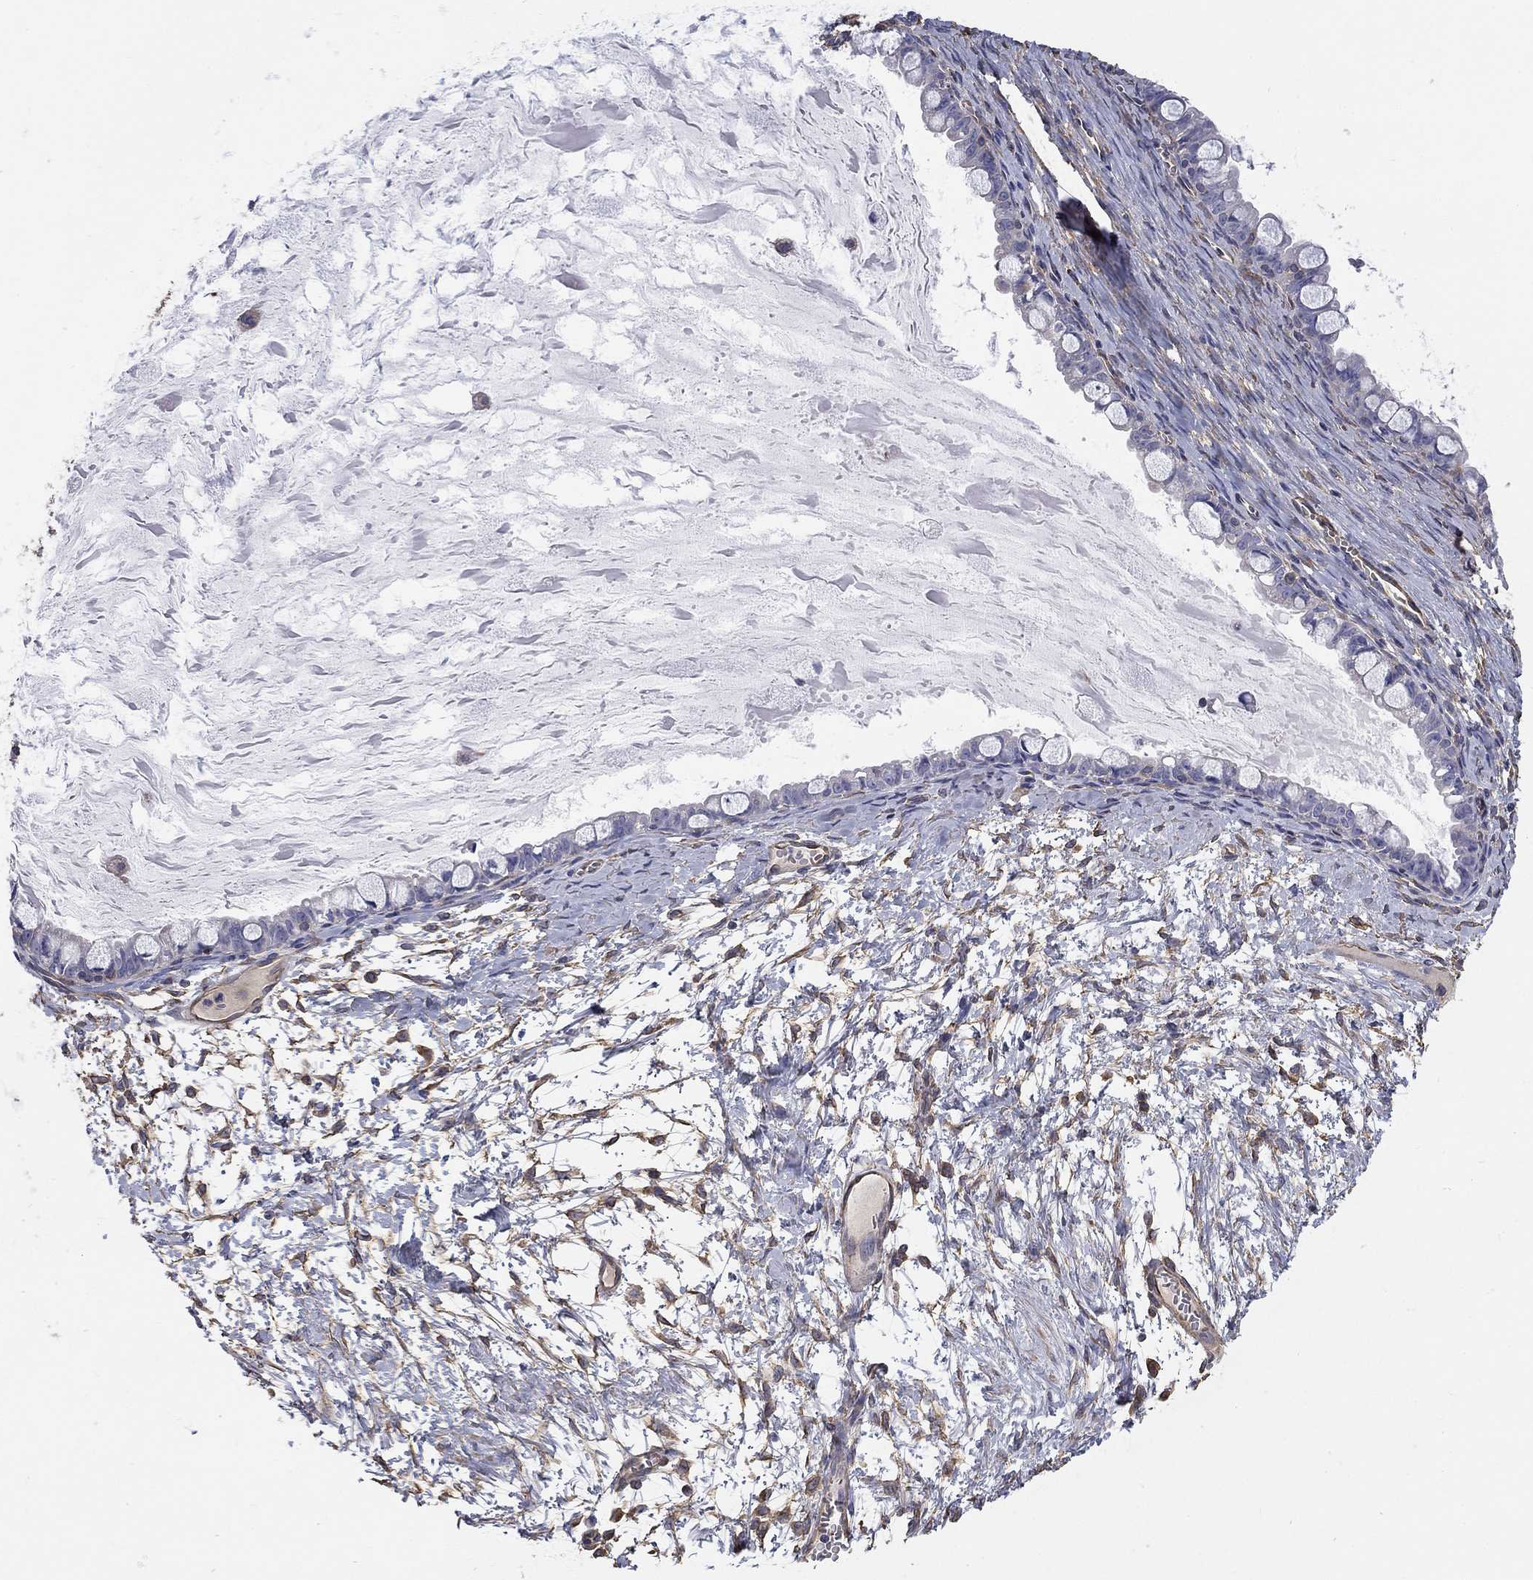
{"staining": {"intensity": "negative", "quantity": "none", "location": "none"}, "tissue": "ovarian cancer", "cell_type": "Tumor cells", "image_type": "cancer", "snomed": [{"axis": "morphology", "description": "Cystadenocarcinoma, mucinous, NOS"}, {"axis": "topography", "description": "Ovary"}], "caption": "DAB immunohistochemical staining of ovarian cancer shows no significant expression in tumor cells.", "gene": "DPYSL2", "patient": {"sex": "female", "age": 63}}